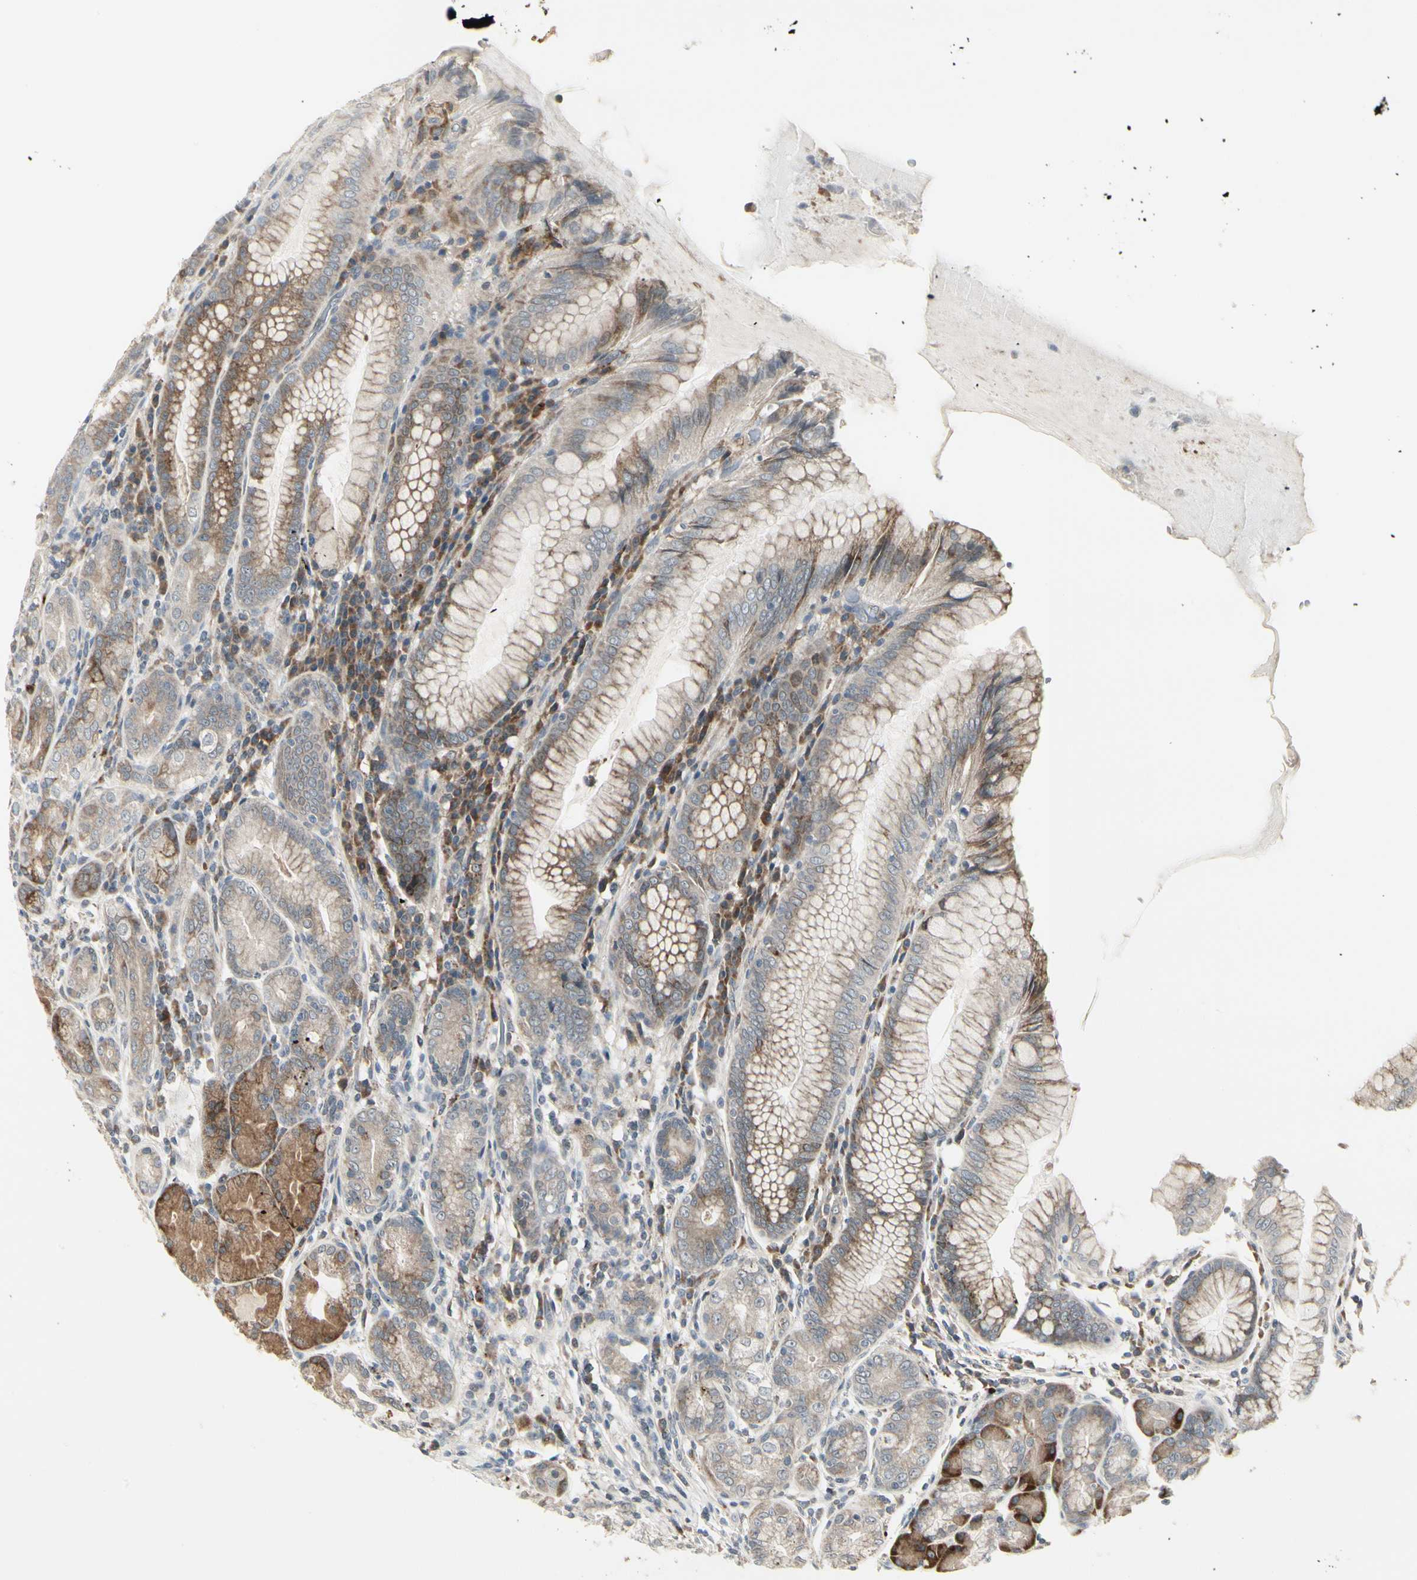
{"staining": {"intensity": "moderate", "quantity": "<25%", "location": "cytoplasmic/membranous,nuclear"}, "tissue": "stomach", "cell_type": "Glandular cells", "image_type": "normal", "snomed": [{"axis": "morphology", "description": "Normal tissue, NOS"}, {"axis": "topography", "description": "Stomach, lower"}], "caption": "DAB immunohistochemical staining of normal human stomach shows moderate cytoplasmic/membranous,nuclear protein positivity in about <25% of glandular cells.", "gene": "GRN", "patient": {"sex": "female", "age": 76}}